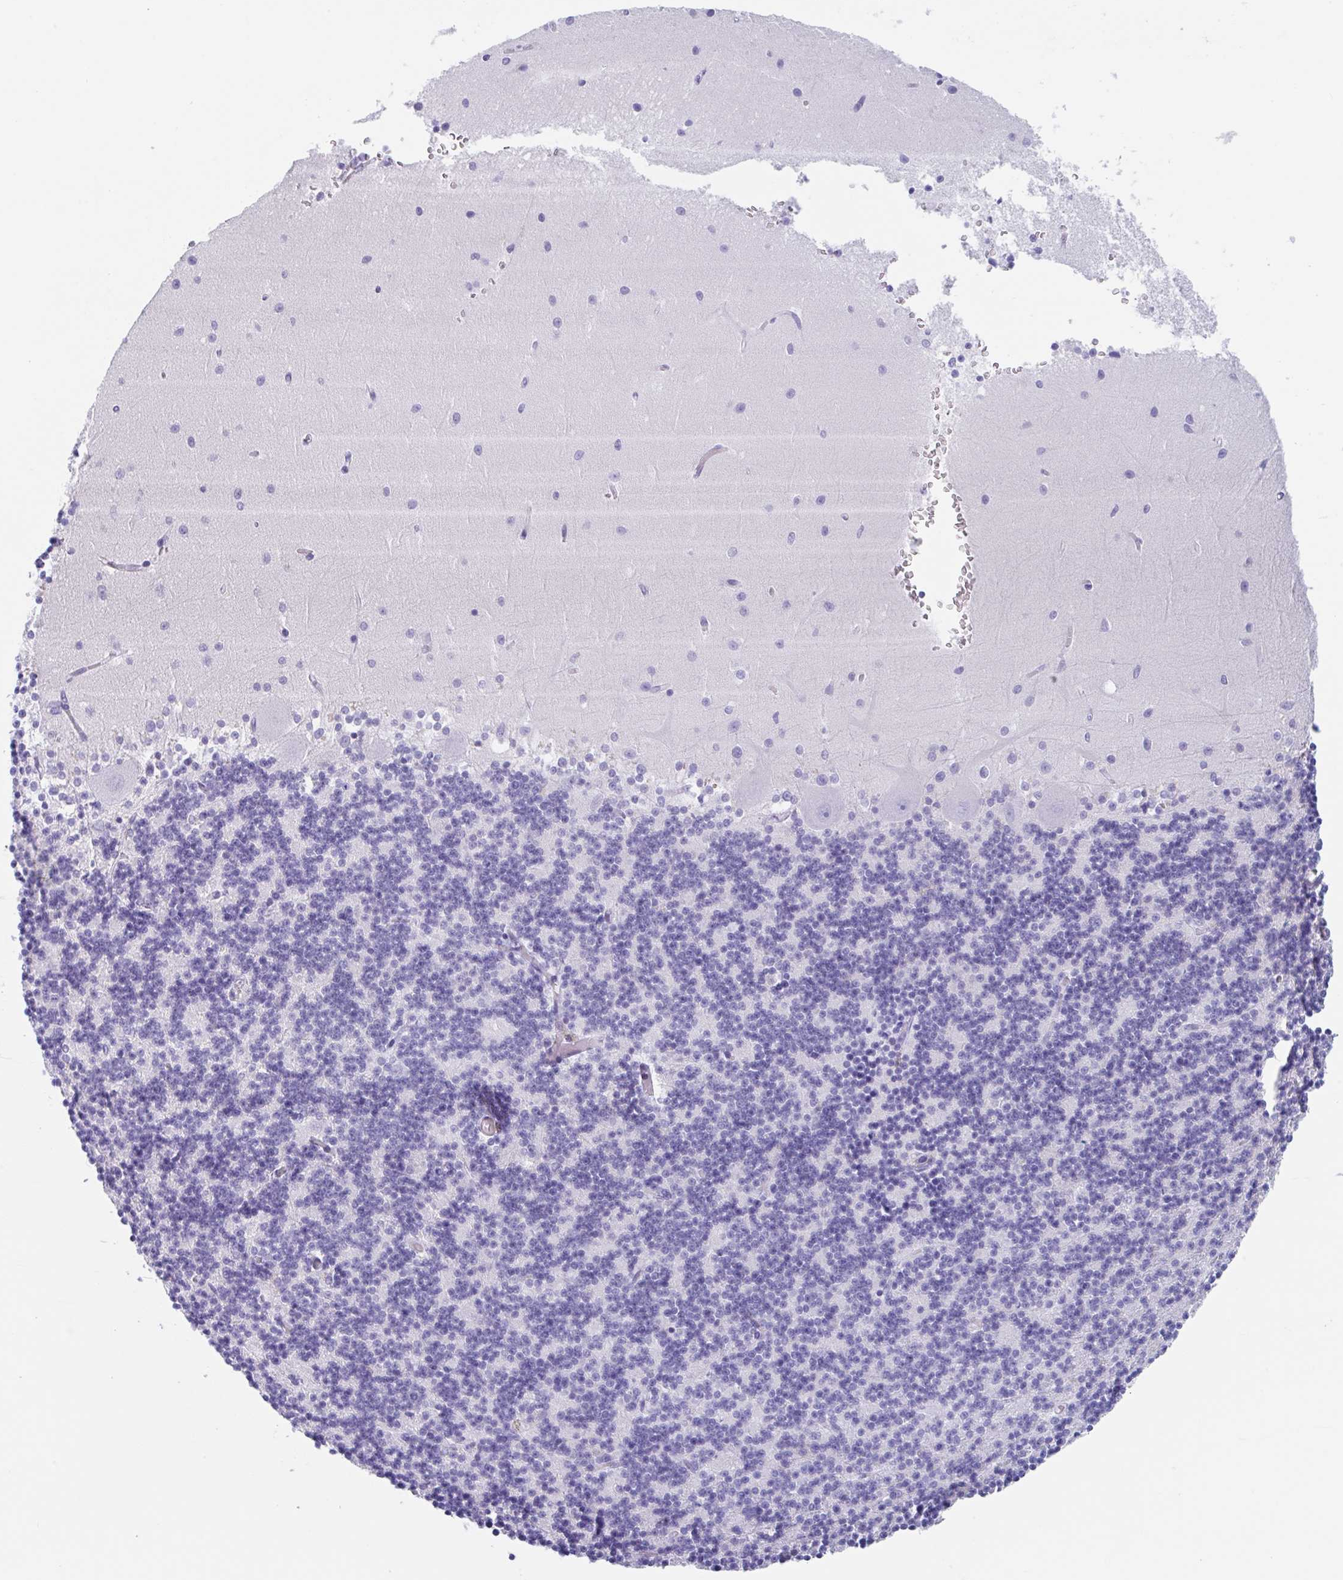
{"staining": {"intensity": "negative", "quantity": "none", "location": "none"}, "tissue": "cerebellum", "cell_type": "Cells in granular layer", "image_type": "normal", "snomed": [{"axis": "morphology", "description": "Normal tissue, NOS"}, {"axis": "topography", "description": "Cerebellum"}], "caption": "This histopathology image is of benign cerebellum stained with immunohistochemistry to label a protein in brown with the nuclei are counter-stained blue. There is no positivity in cells in granular layer.", "gene": "TAS2R41", "patient": {"sex": "male", "age": 54}}